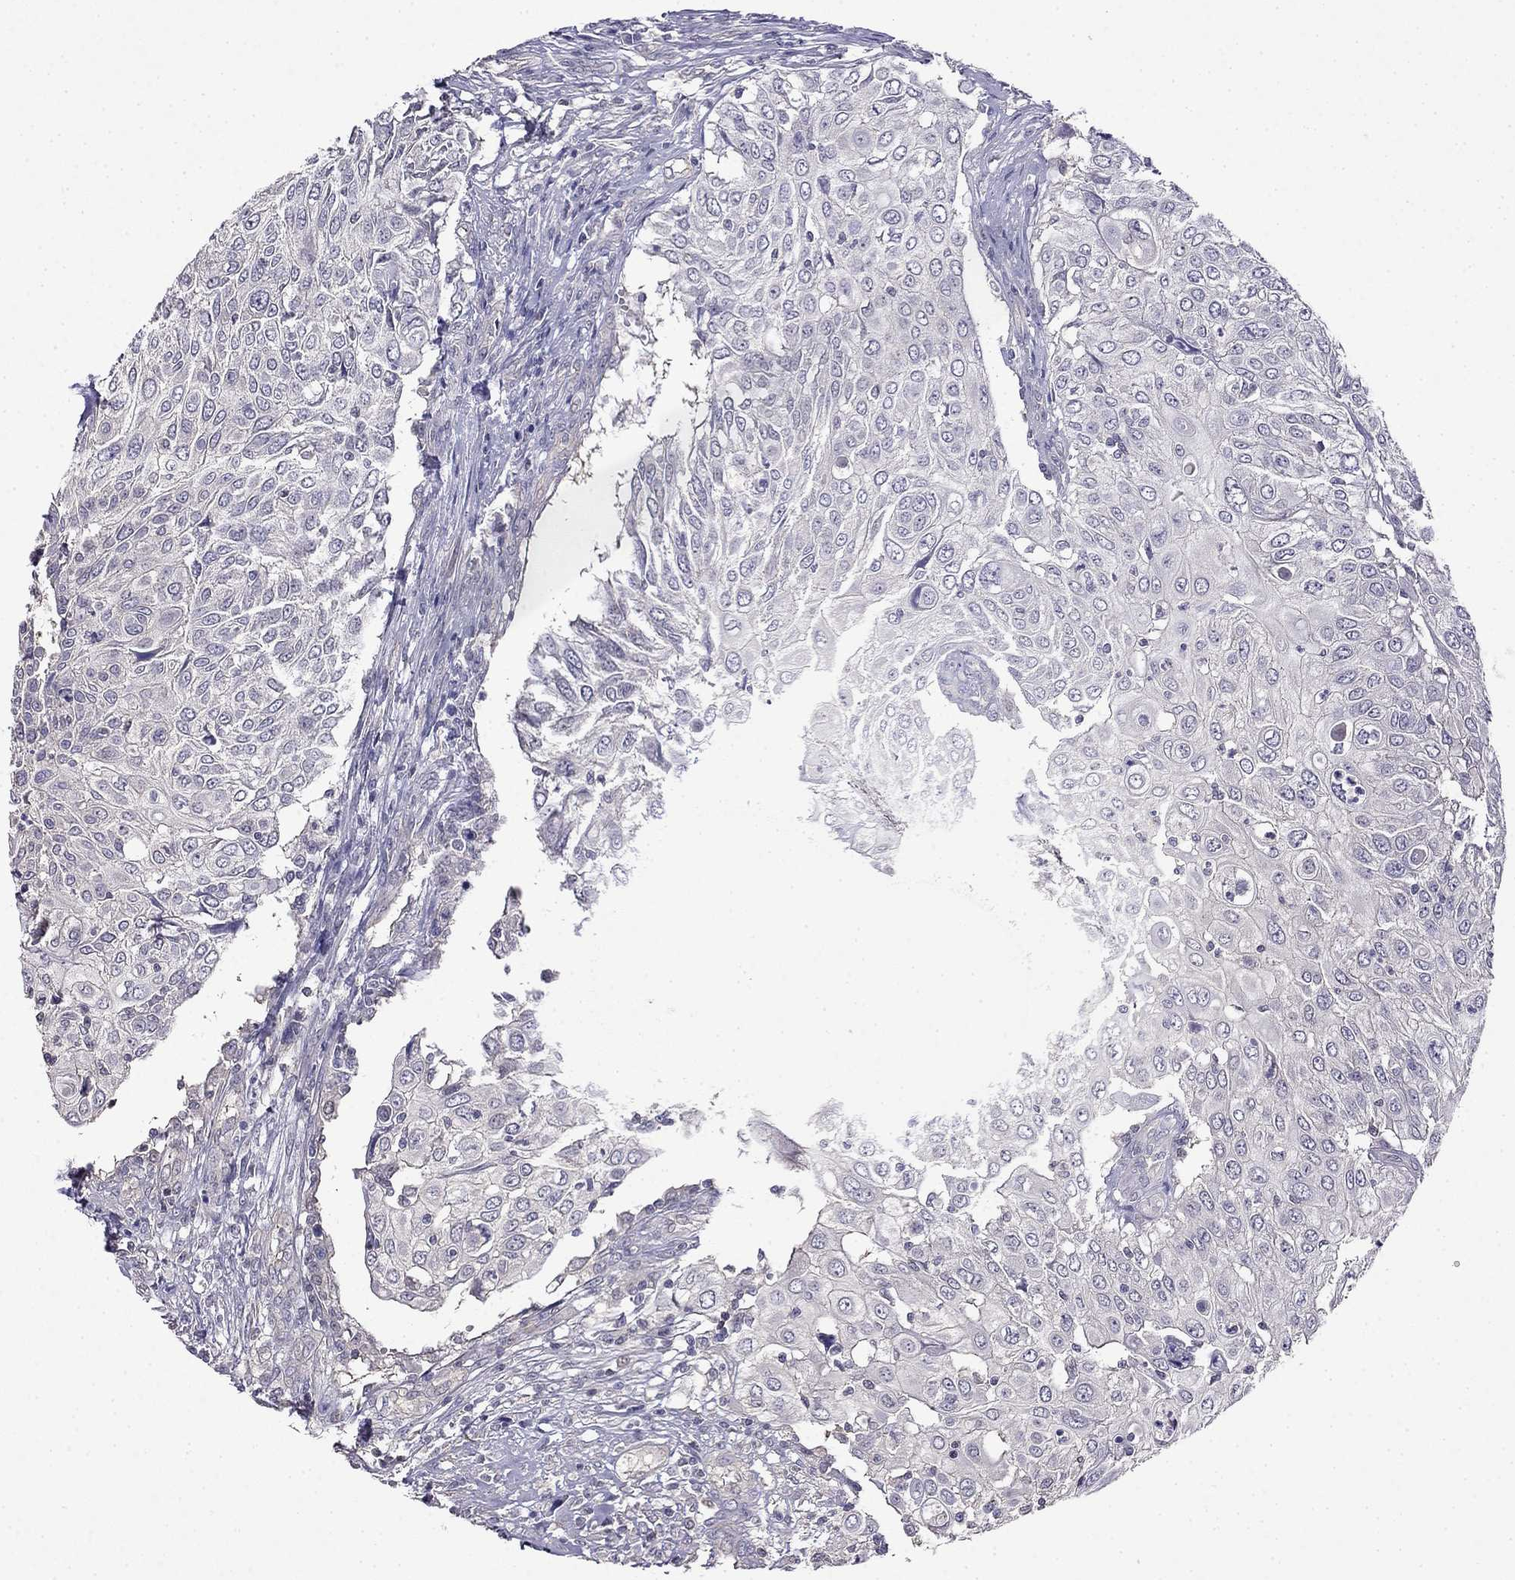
{"staining": {"intensity": "negative", "quantity": "none", "location": "none"}, "tissue": "urothelial cancer", "cell_type": "Tumor cells", "image_type": "cancer", "snomed": [{"axis": "morphology", "description": "Urothelial carcinoma, High grade"}, {"axis": "topography", "description": "Urinary bladder"}], "caption": "This micrograph is of high-grade urothelial carcinoma stained with immunohistochemistry (IHC) to label a protein in brown with the nuclei are counter-stained blue. There is no positivity in tumor cells.", "gene": "GUCA1B", "patient": {"sex": "female", "age": 79}}